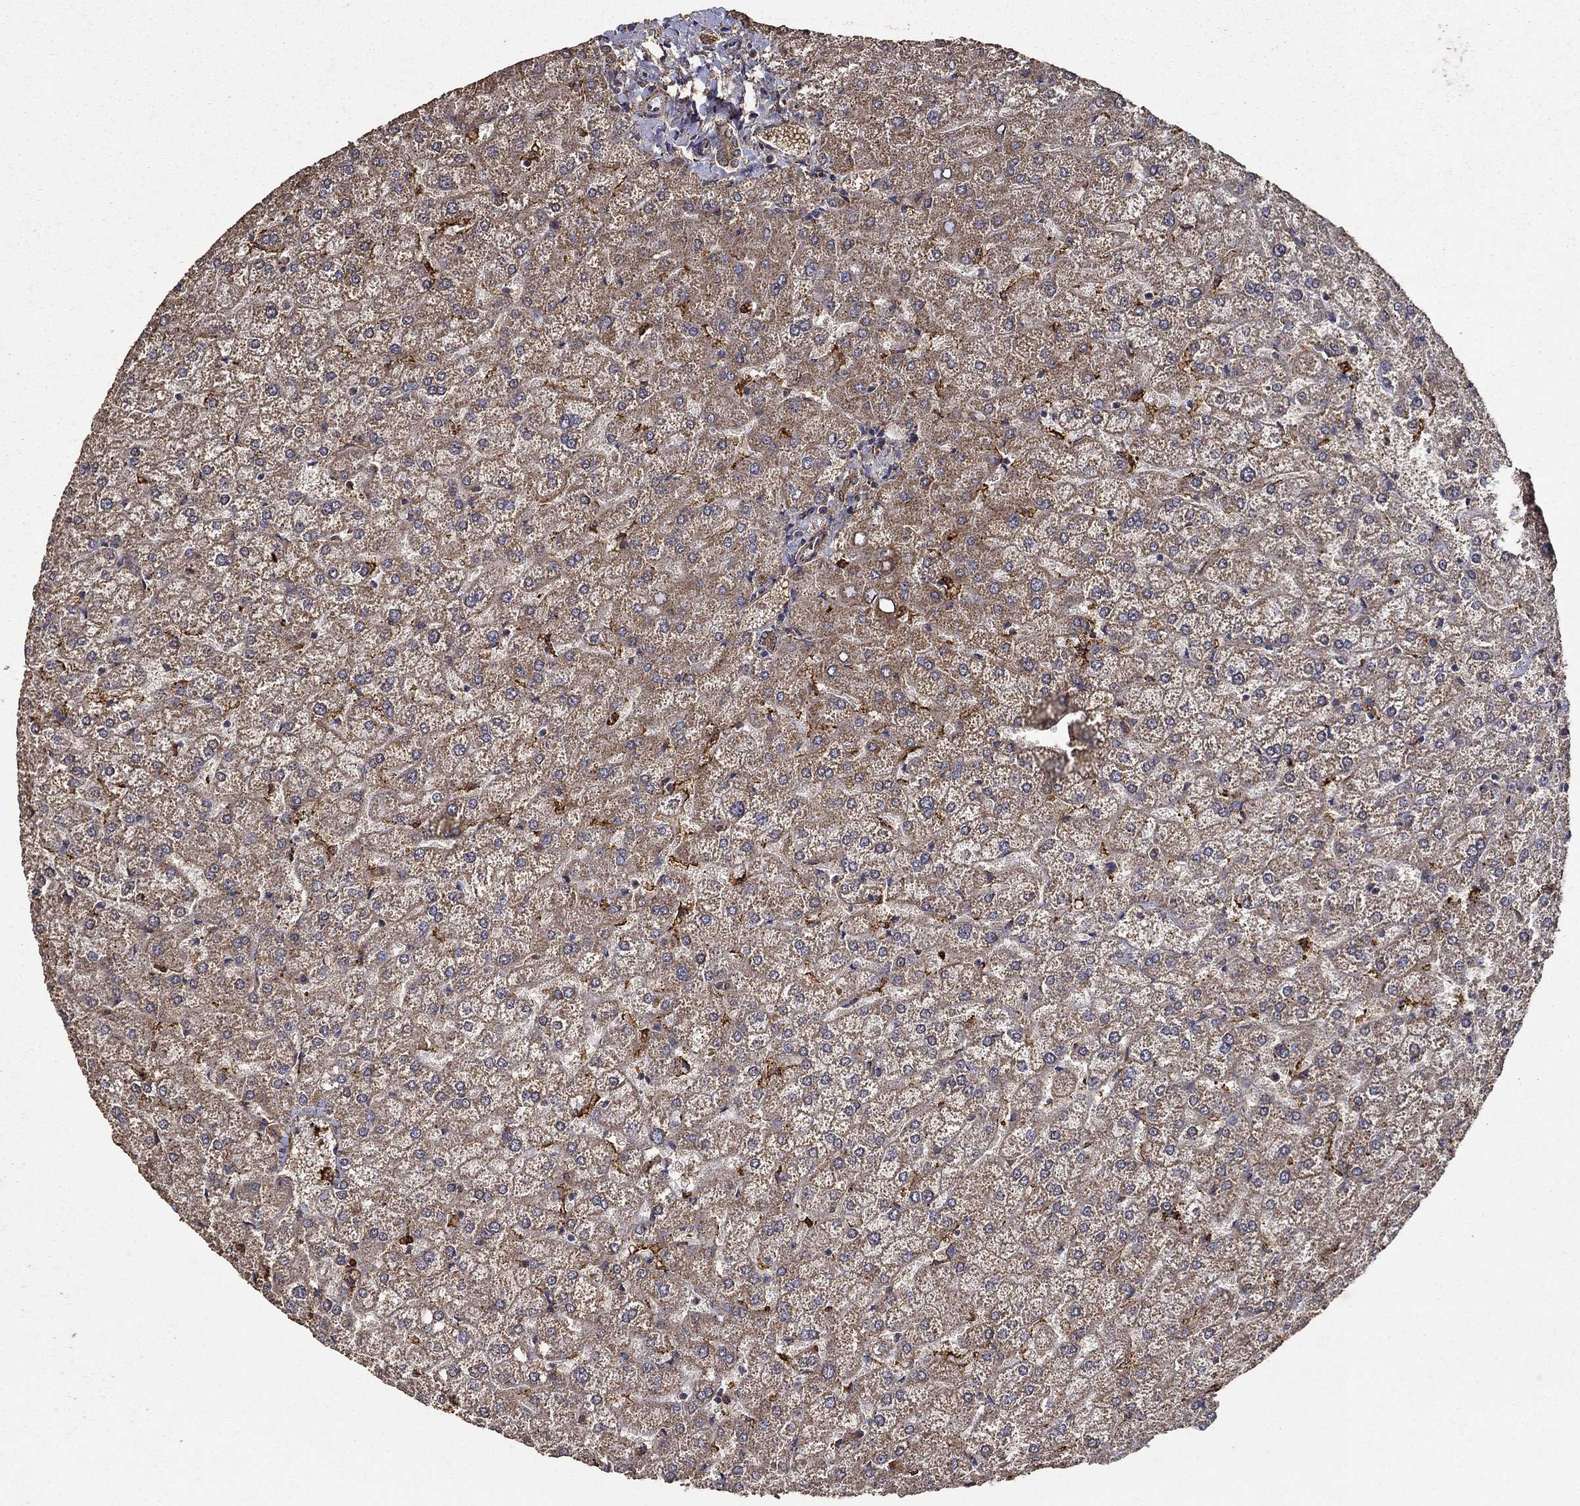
{"staining": {"intensity": "moderate", "quantity": ">75%", "location": "cytoplasmic/membranous"}, "tissue": "liver", "cell_type": "Cholangiocytes", "image_type": "normal", "snomed": [{"axis": "morphology", "description": "Normal tissue, NOS"}, {"axis": "topography", "description": "Liver"}], "caption": "IHC of unremarkable human liver demonstrates medium levels of moderate cytoplasmic/membranous staining in approximately >75% of cholangiocytes.", "gene": "IFRD1", "patient": {"sex": "female", "age": 32}}